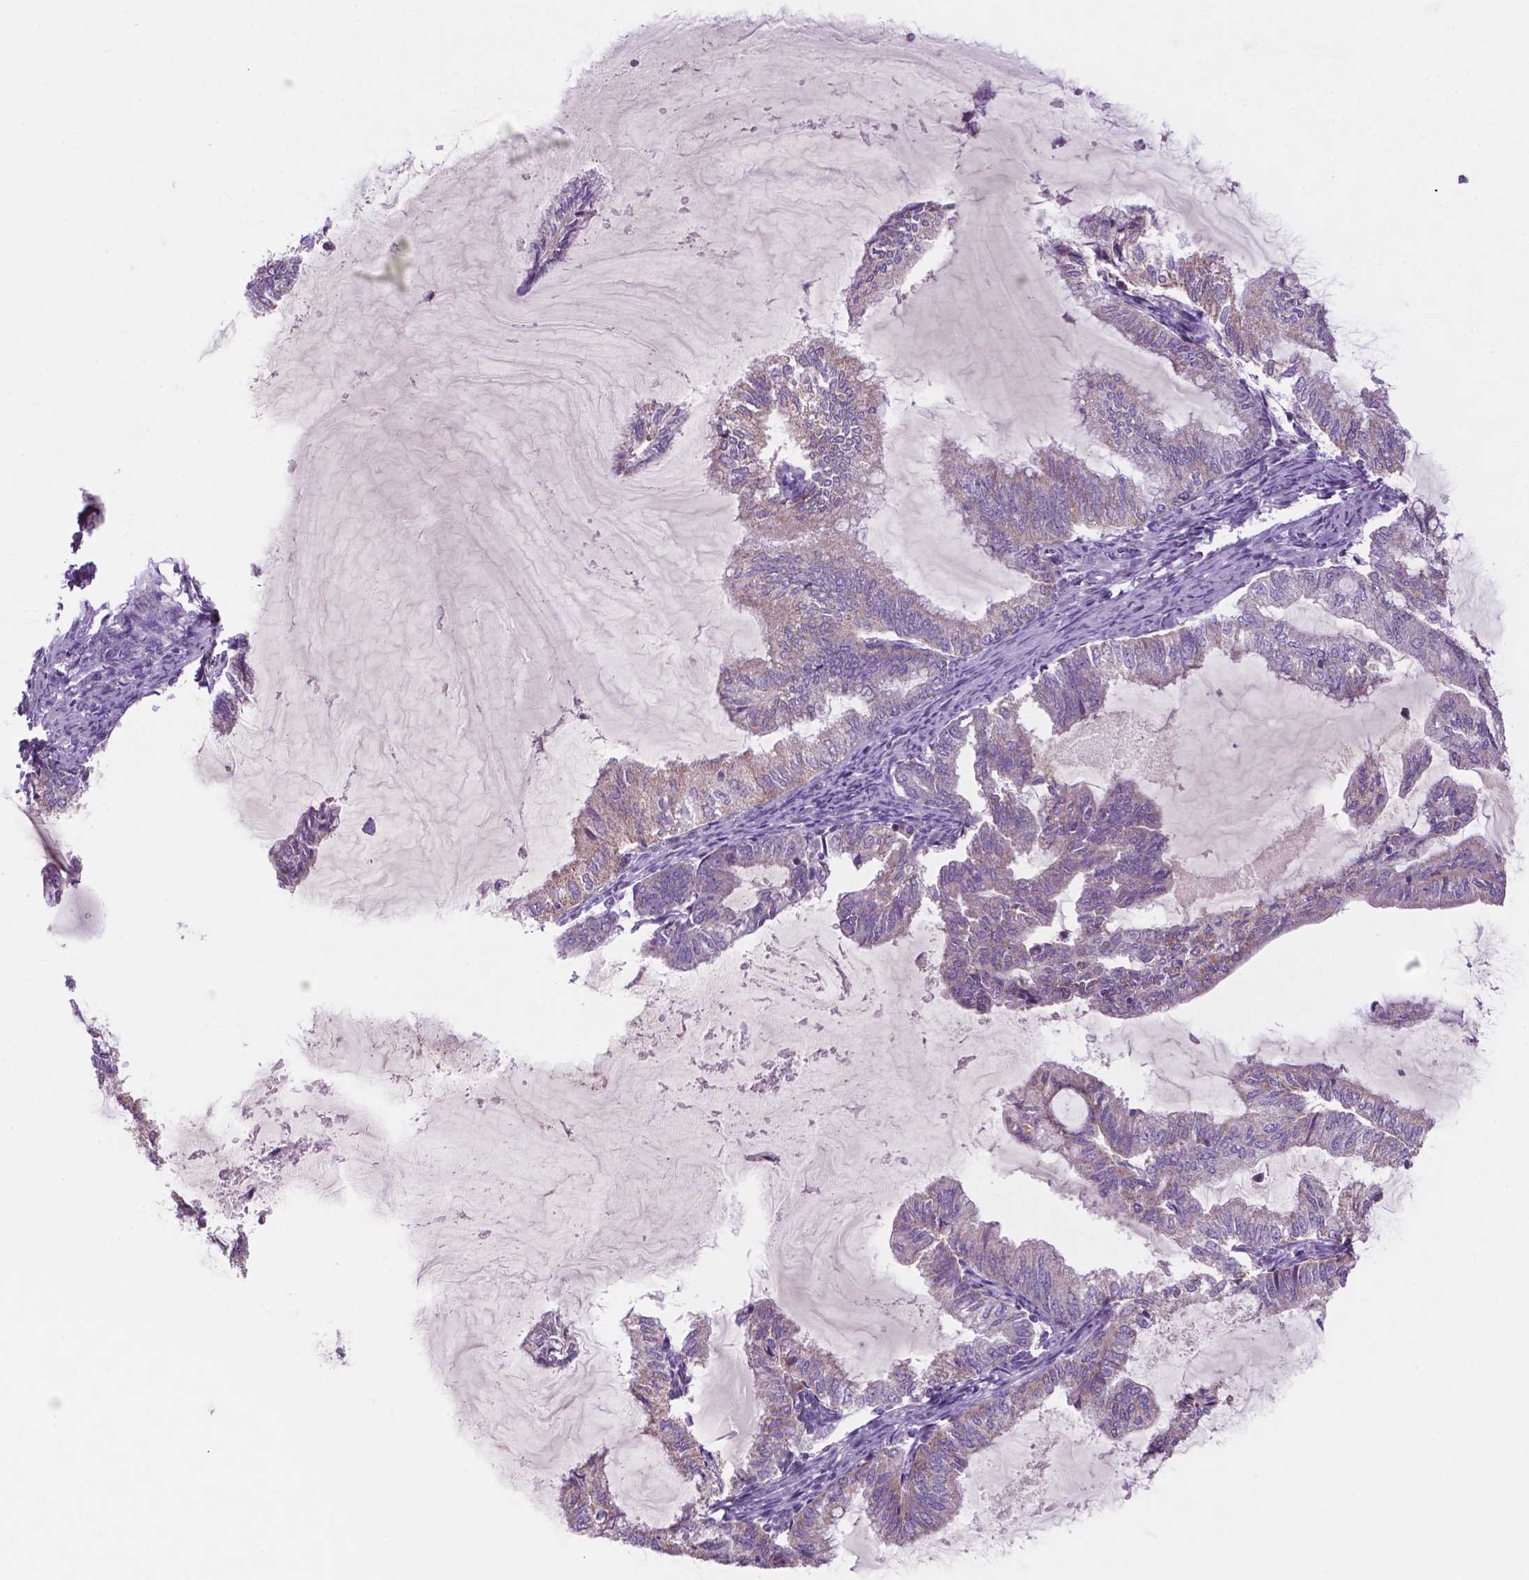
{"staining": {"intensity": "negative", "quantity": "none", "location": "none"}, "tissue": "endometrial cancer", "cell_type": "Tumor cells", "image_type": "cancer", "snomed": [{"axis": "morphology", "description": "Adenocarcinoma, NOS"}, {"axis": "topography", "description": "Endometrium"}], "caption": "The immunohistochemistry histopathology image has no significant expression in tumor cells of endometrial cancer tissue.", "gene": "C18orf21", "patient": {"sex": "female", "age": 79}}